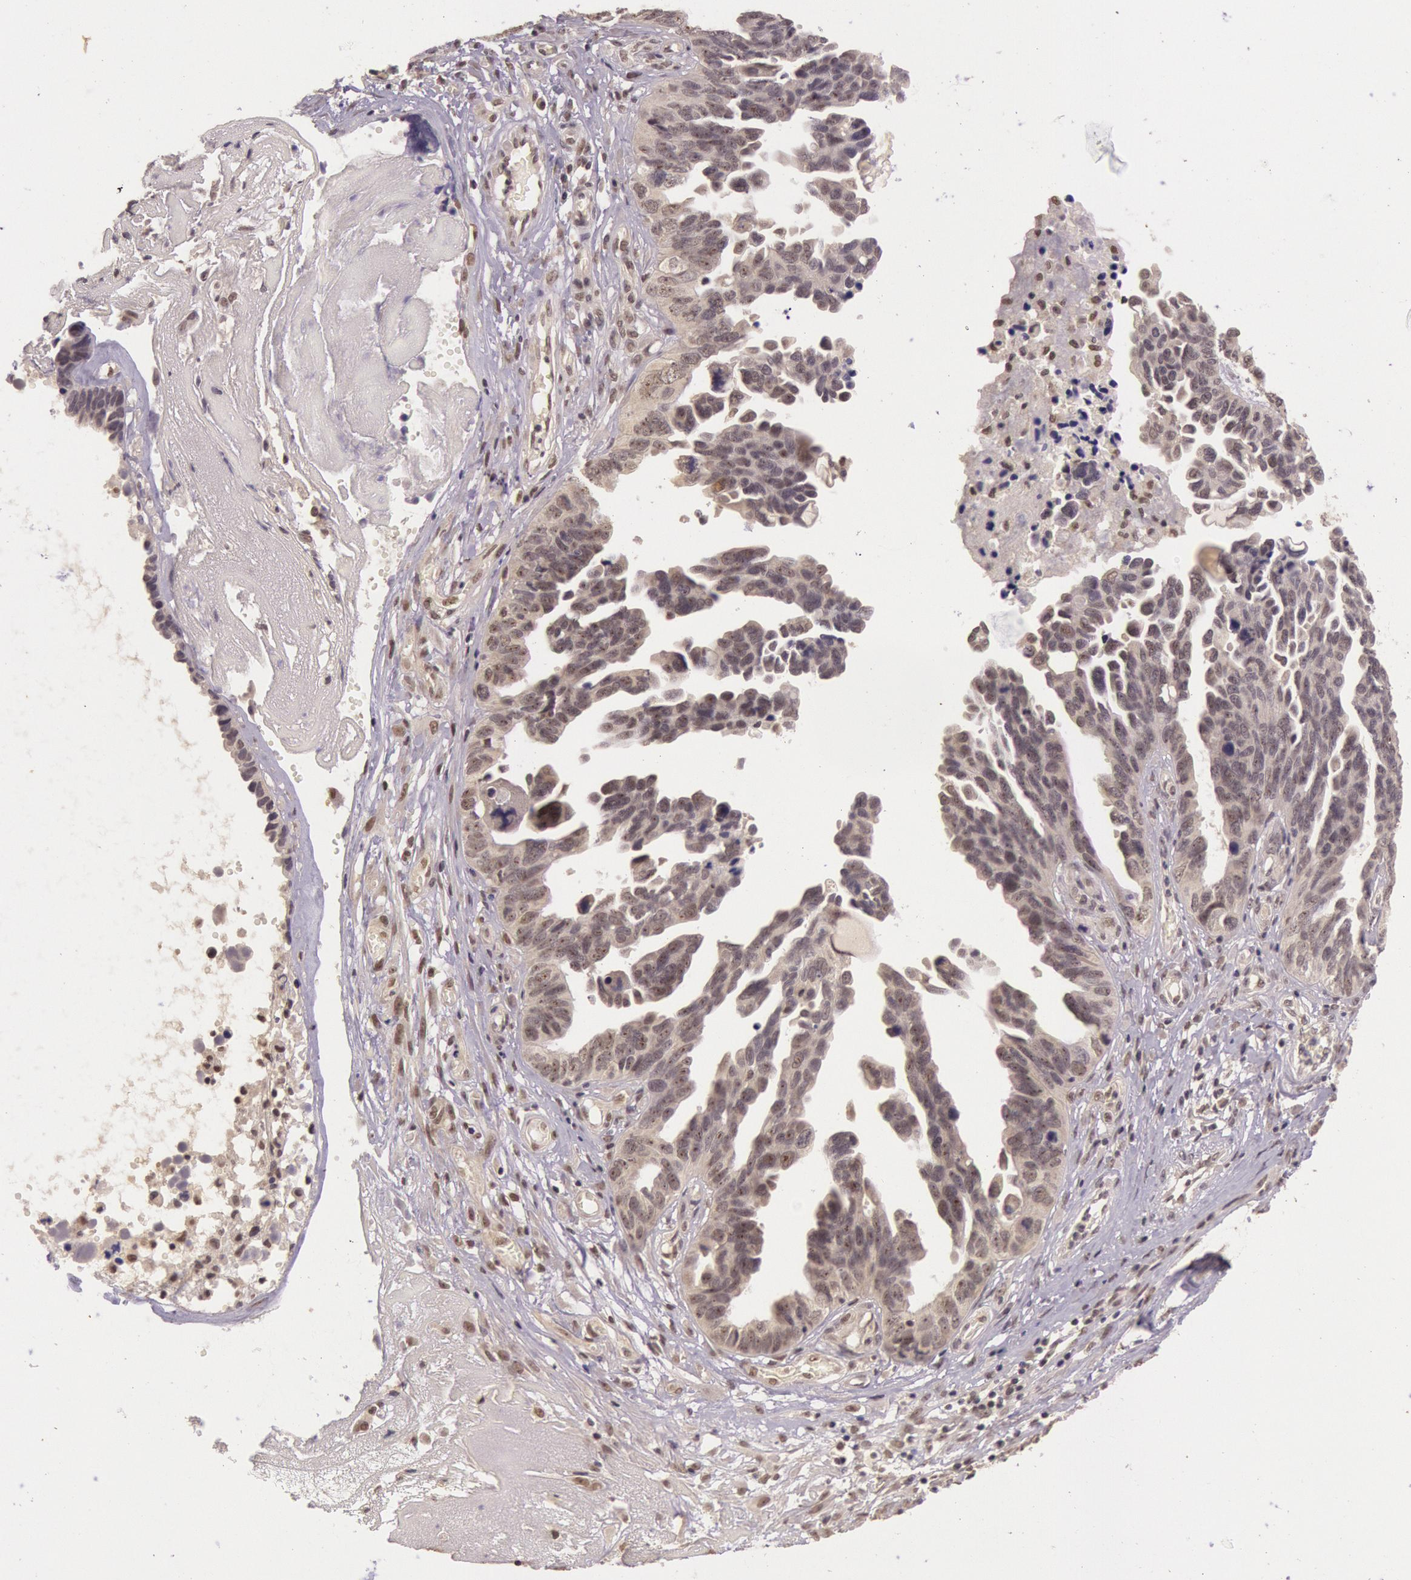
{"staining": {"intensity": "weak", "quantity": "25%-75%", "location": "cytoplasmic/membranous,nuclear"}, "tissue": "ovarian cancer", "cell_type": "Tumor cells", "image_type": "cancer", "snomed": [{"axis": "morphology", "description": "Cystadenocarcinoma, serous, NOS"}, {"axis": "topography", "description": "Ovary"}], "caption": "Ovarian serous cystadenocarcinoma tissue demonstrates weak cytoplasmic/membranous and nuclear staining in approximately 25%-75% of tumor cells, visualized by immunohistochemistry.", "gene": "RTL10", "patient": {"sex": "female", "age": 64}}